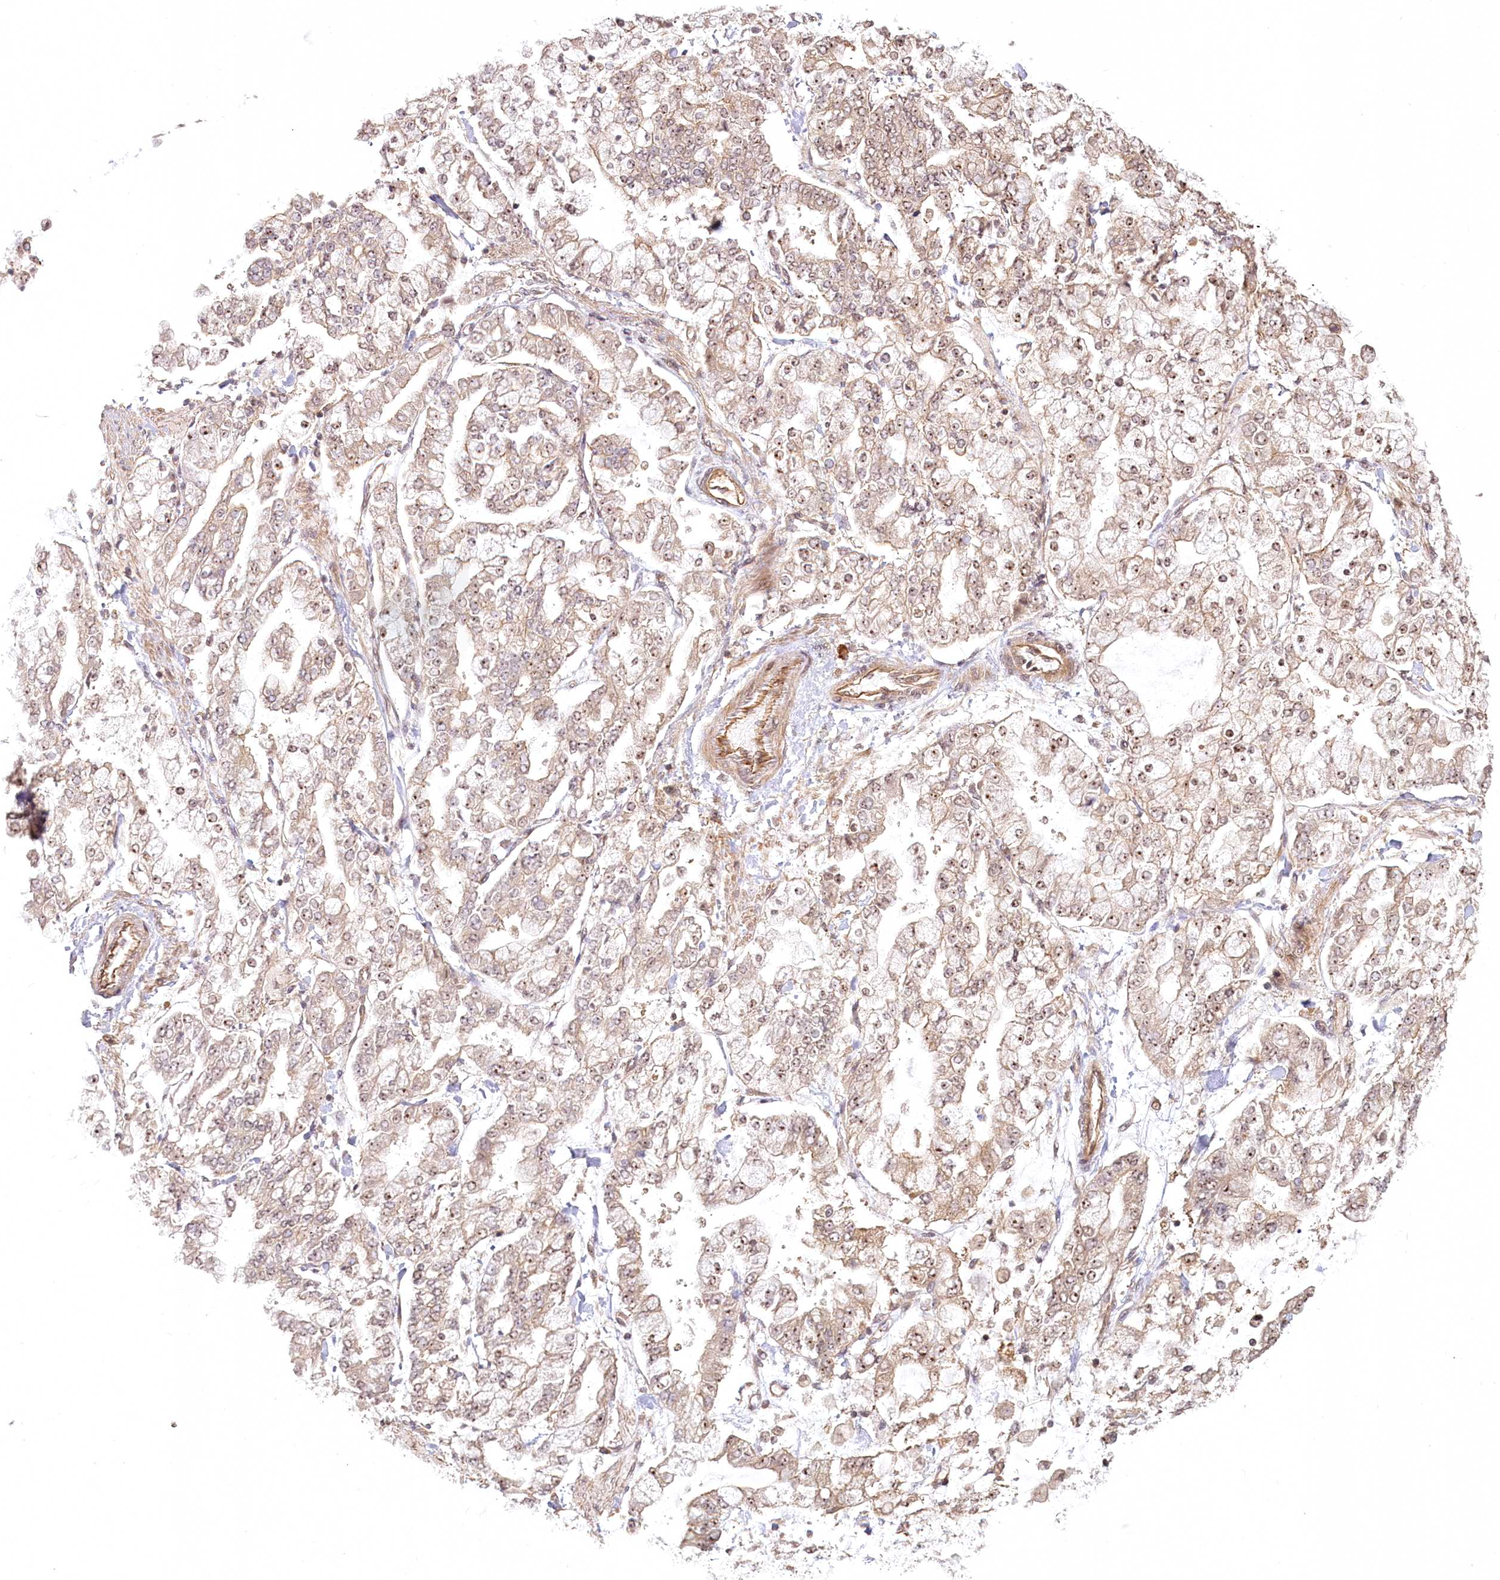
{"staining": {"intensity": "moderate", "quantity": ">75%", "location": "cytoplasmic/membranous,nuclear"}, "tissue": "stomach cancer", "cell_type": "Tumor cells", "image_type": "cancer", "snomed": [{"axis": "morphology", "description": "Normal tissue, NOS"}, {"axis": "morphology", "description": "Adenocarcinoma, NOS"}, {"axis": "topography", "description": "Stomach, upper"}, {"axis": "topography", "description": "Stomach"}], "caption": "Adenocarcinoma (stomach) tissue exhibits moderate cytoplasmic/membranous and nuclear staining in about >75% of tumor cells, visualized by immunohistochemistry. The protein of interest is stained brown, and the nuclei are stained in blue (DAB IHC with brightfield microscopy, high magnification).", "gene": "R3HDM2", "patient": {"sex": "male", "age": 76}}